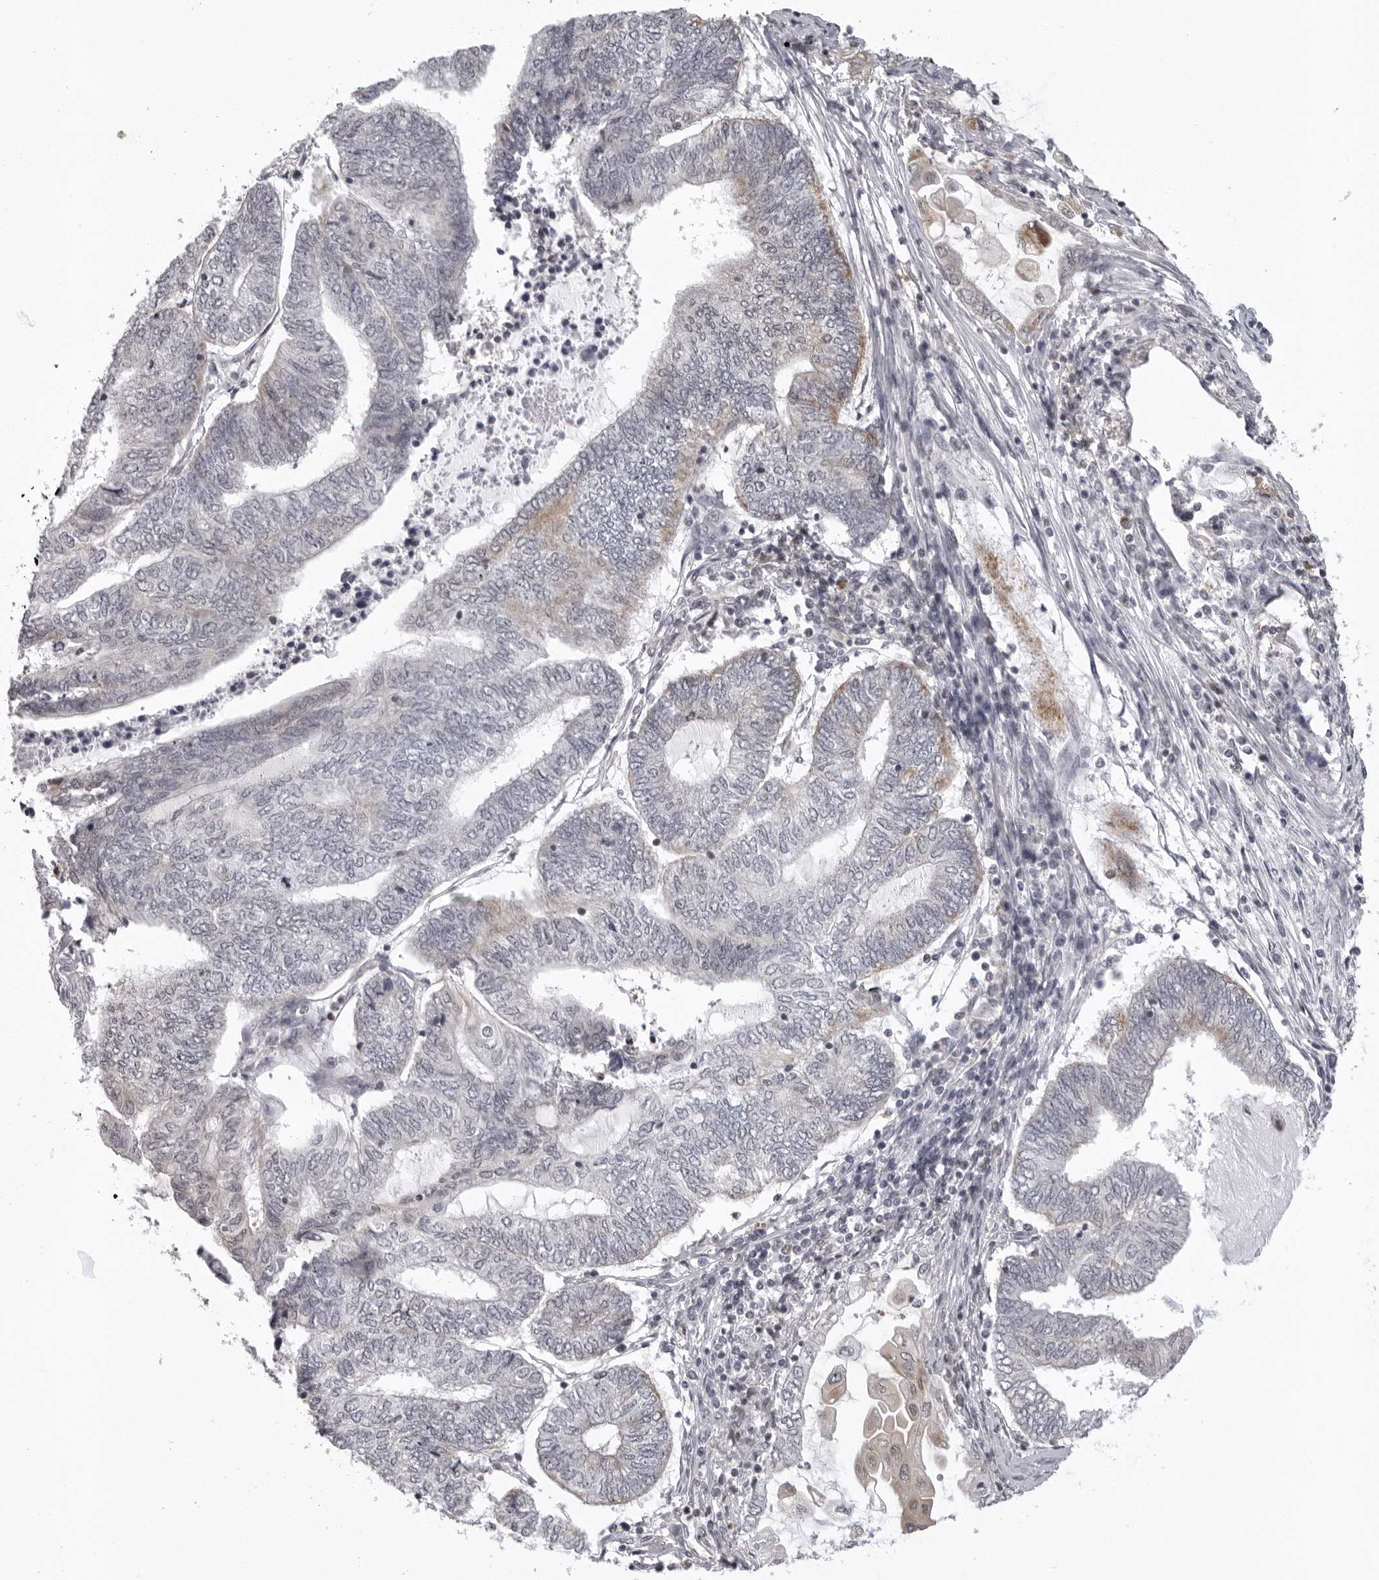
{"staining": {"intensity": "weak", "quantity": "<25%", "location": "cytoplasmic/membranous"}, "tissue": "endometrial cancer", "cell_type": "Tumor cells", "image_type": "cancer", "snomed": [{"axis": "morphology", "description": "Adenocarcinoma, NOS"}, {"axis": "topography", "description": "Uterus"}, {"axis": "topography", "description": "Endometrium"}], "caption": "Endometrial adenocarcinoma was stained to show a protein in brown. There is no significant expression in tumor cells. Nuclei are stained in blue.", "gene": "MRPS15", "patient": {"sex": "female", "age": 70}}